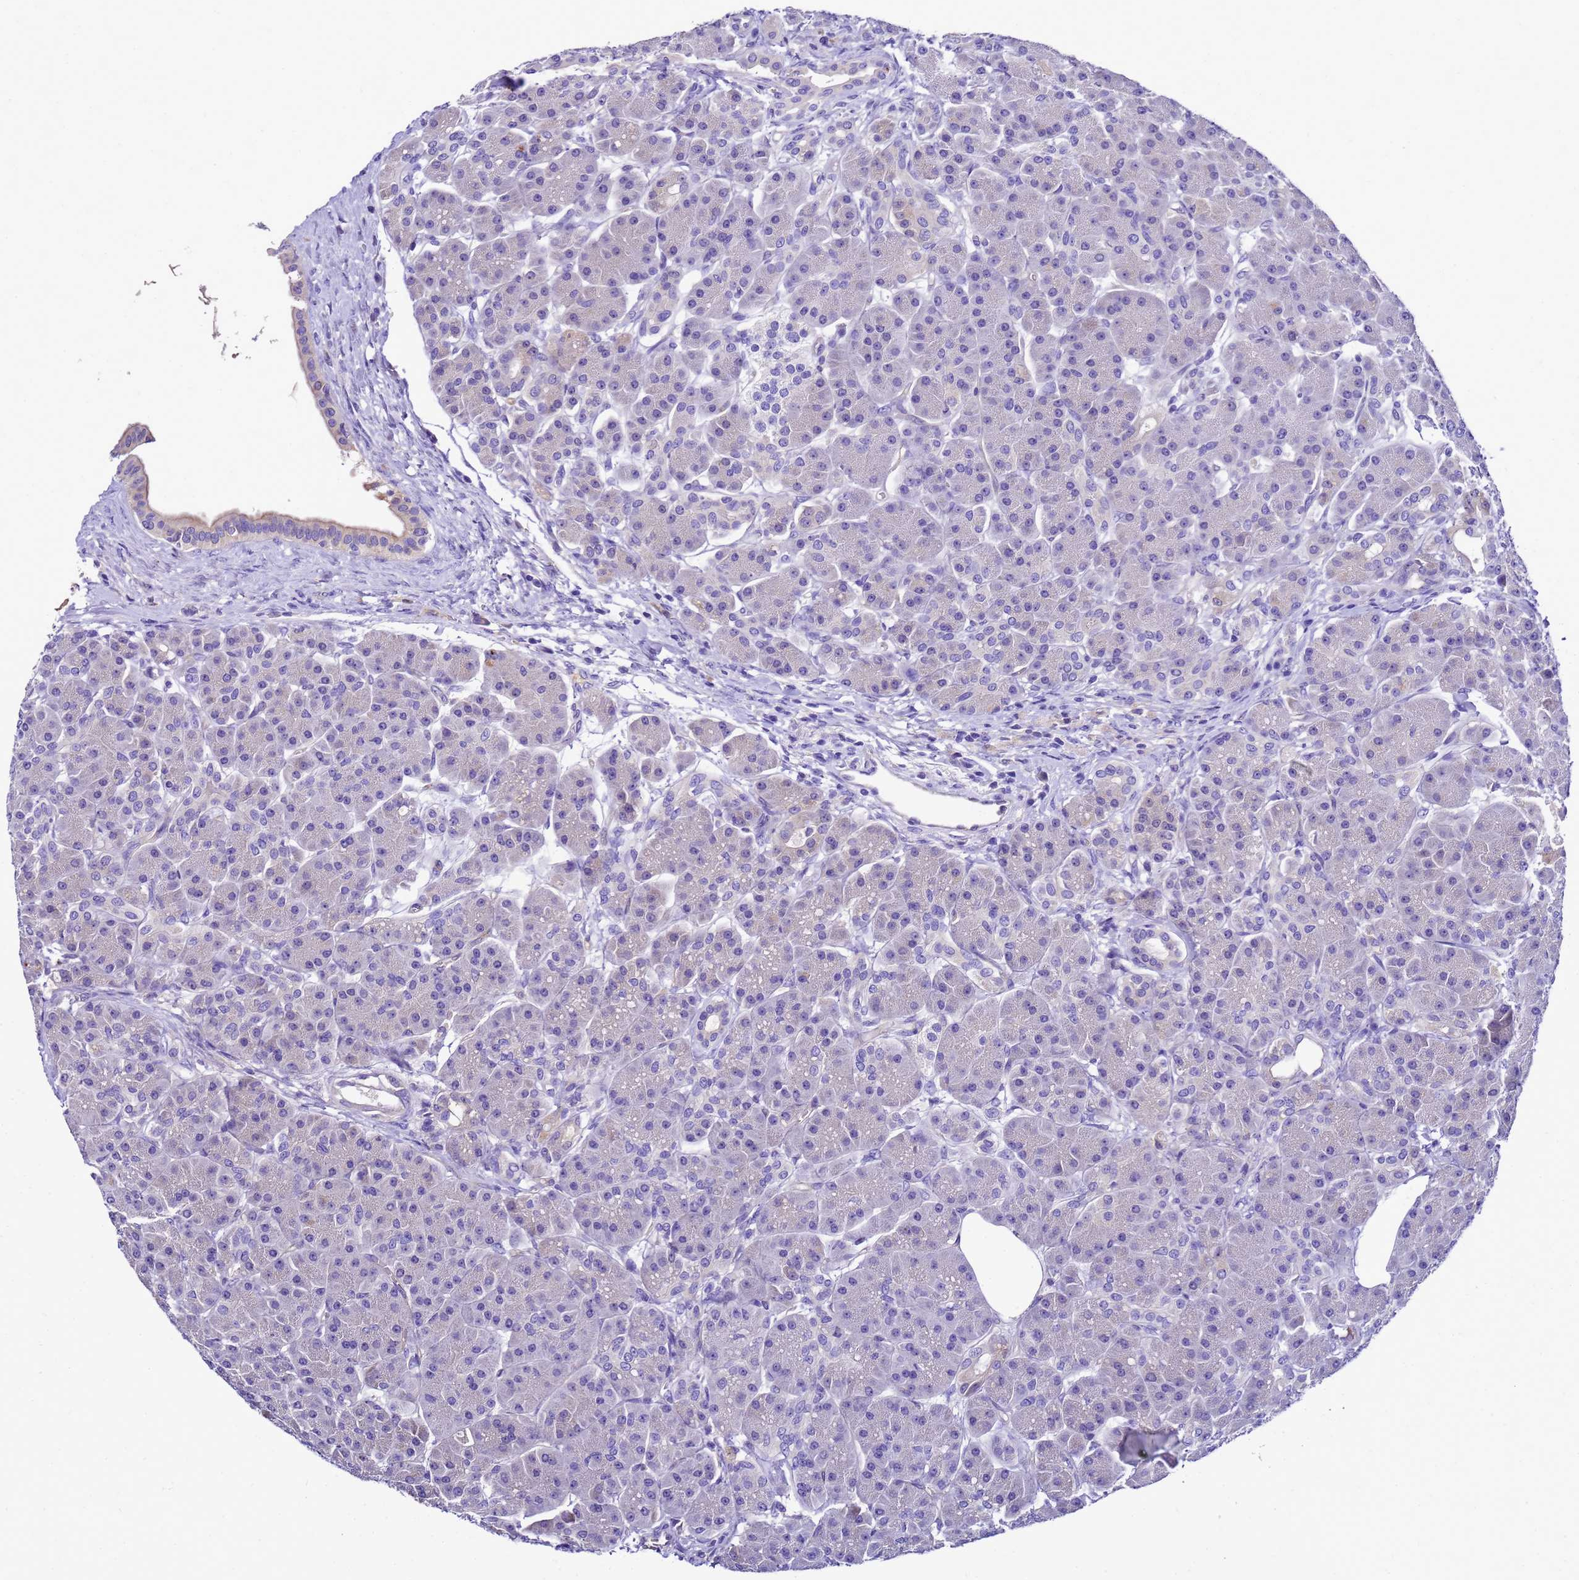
{"staining": {"intensity": "weak", "quantity": "<25%", "location": "cytoplasmic/membranous"}, "tissue": "pancreas", "cell_type": "Exocrine glandular cells", "image_type": "normal", "snomed": [{"axis": "morphology", "description": "Normal tissue, NOS"}, {"axis": "topography", "description": "Pancreas"}], "caption": "High power microscopy photomicrograph of an immunohistochemistry (IHC) photomicrograph of benign pancreas, revealing no significant staining in exocrine glandular cells.", "gene": "UGT2A1", "patient": {"sex": "male", "age": 63}}